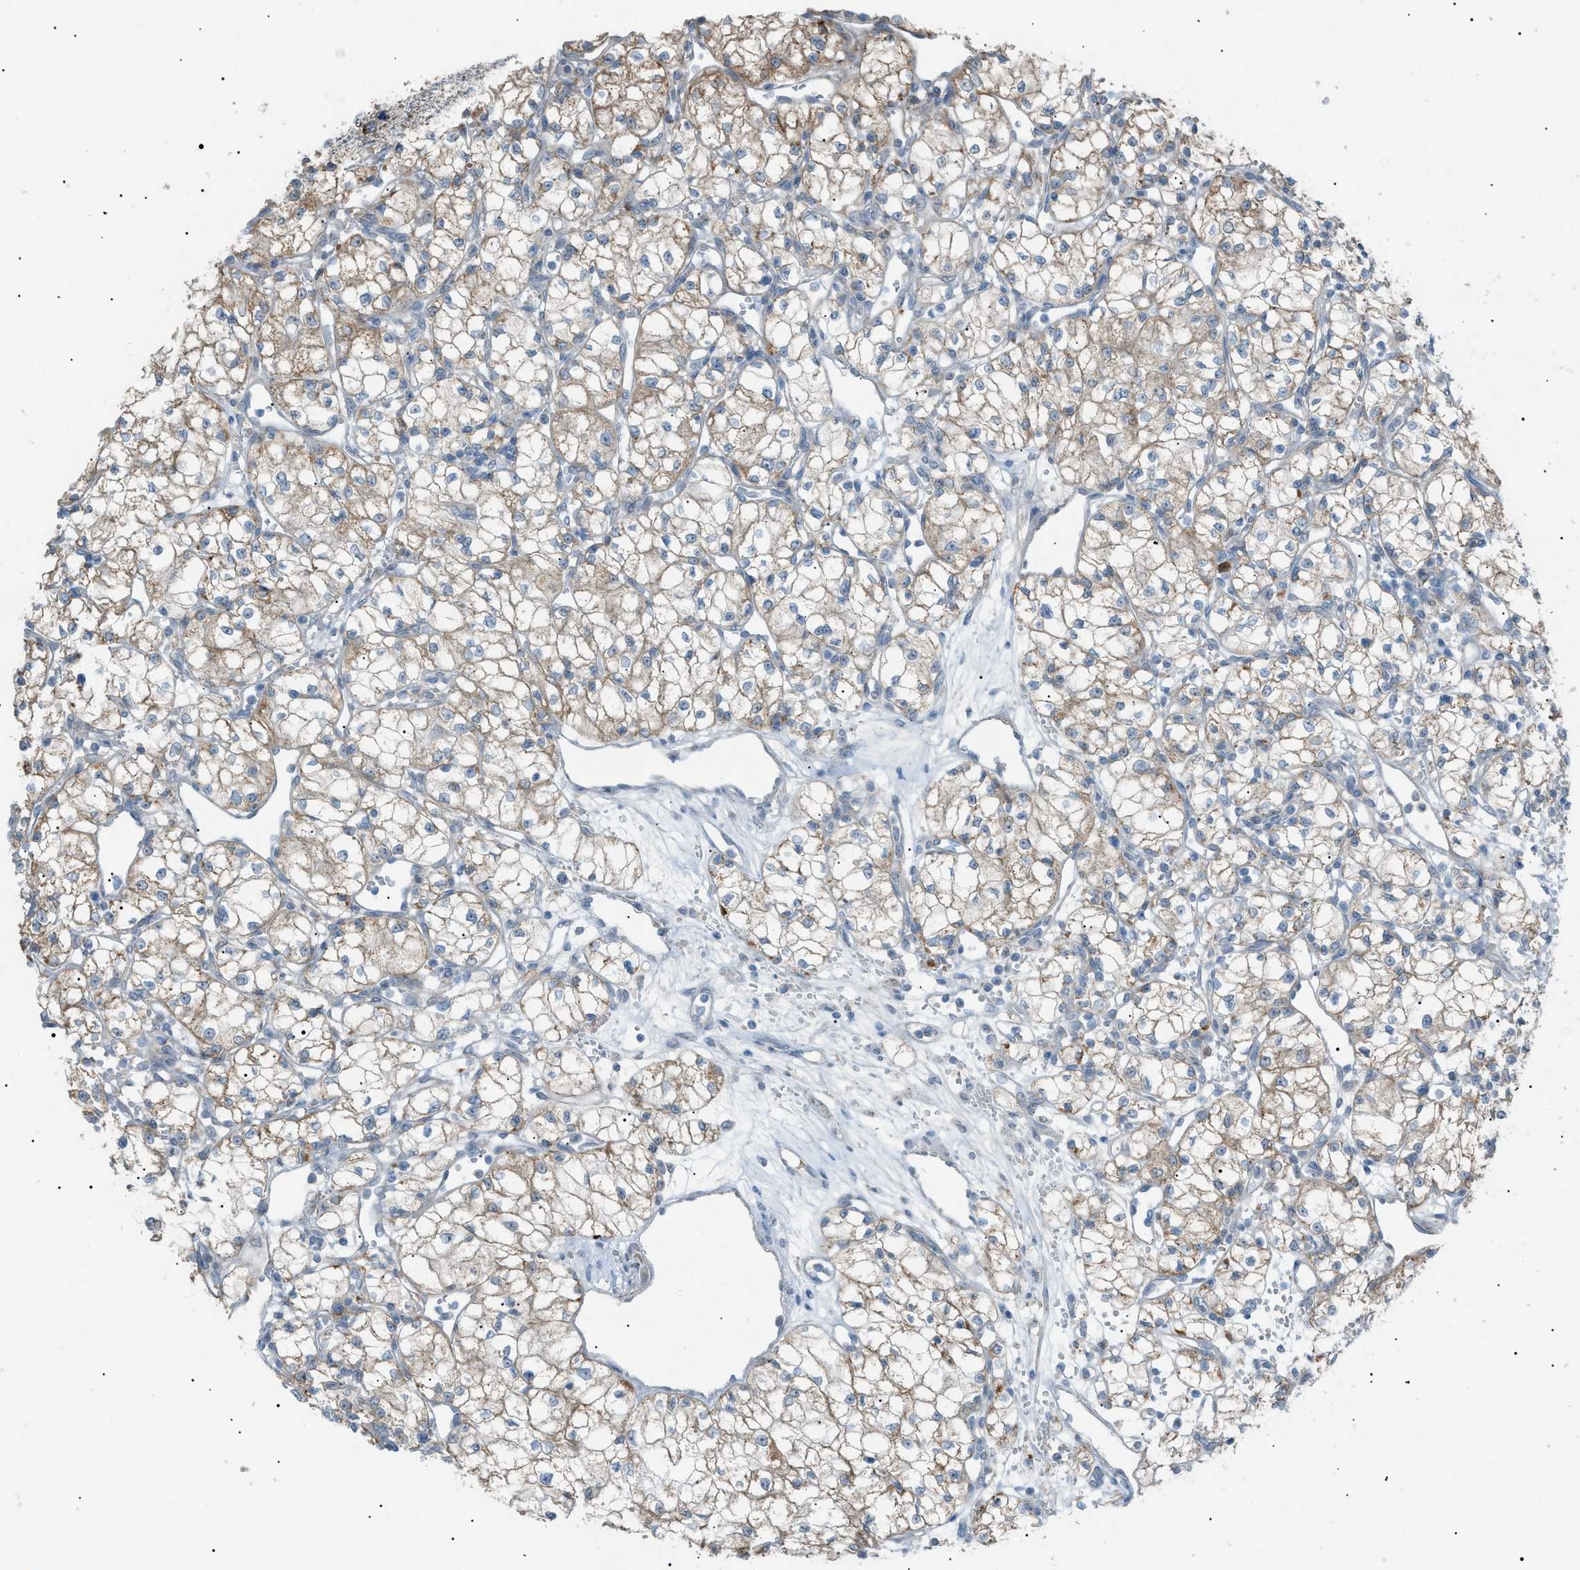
{"staining": {"intensity": "moderate", "quantity": "25%-75%", "location": "cytoplasmic/membranous"}, "tissue": "renal cancer", "cell_type": "Tumor cells", "image_type": "cancer", "snomed": [{"axis": "morphology", "description": "Normal tissue, NOS"}, {"axis": "morphology", "description": "Adenocarcinoma, NOS"}, {"axis": "topography", "description": "Kidney"}], "caption": "Renal cancer (adenocarcinoma) tissue exhibits moderate cytoplasmic/membranous positivity in about 25%-75% of tumor cells", "gene": "ZNF516", "patient": {"sex": "male", "age": 59}}